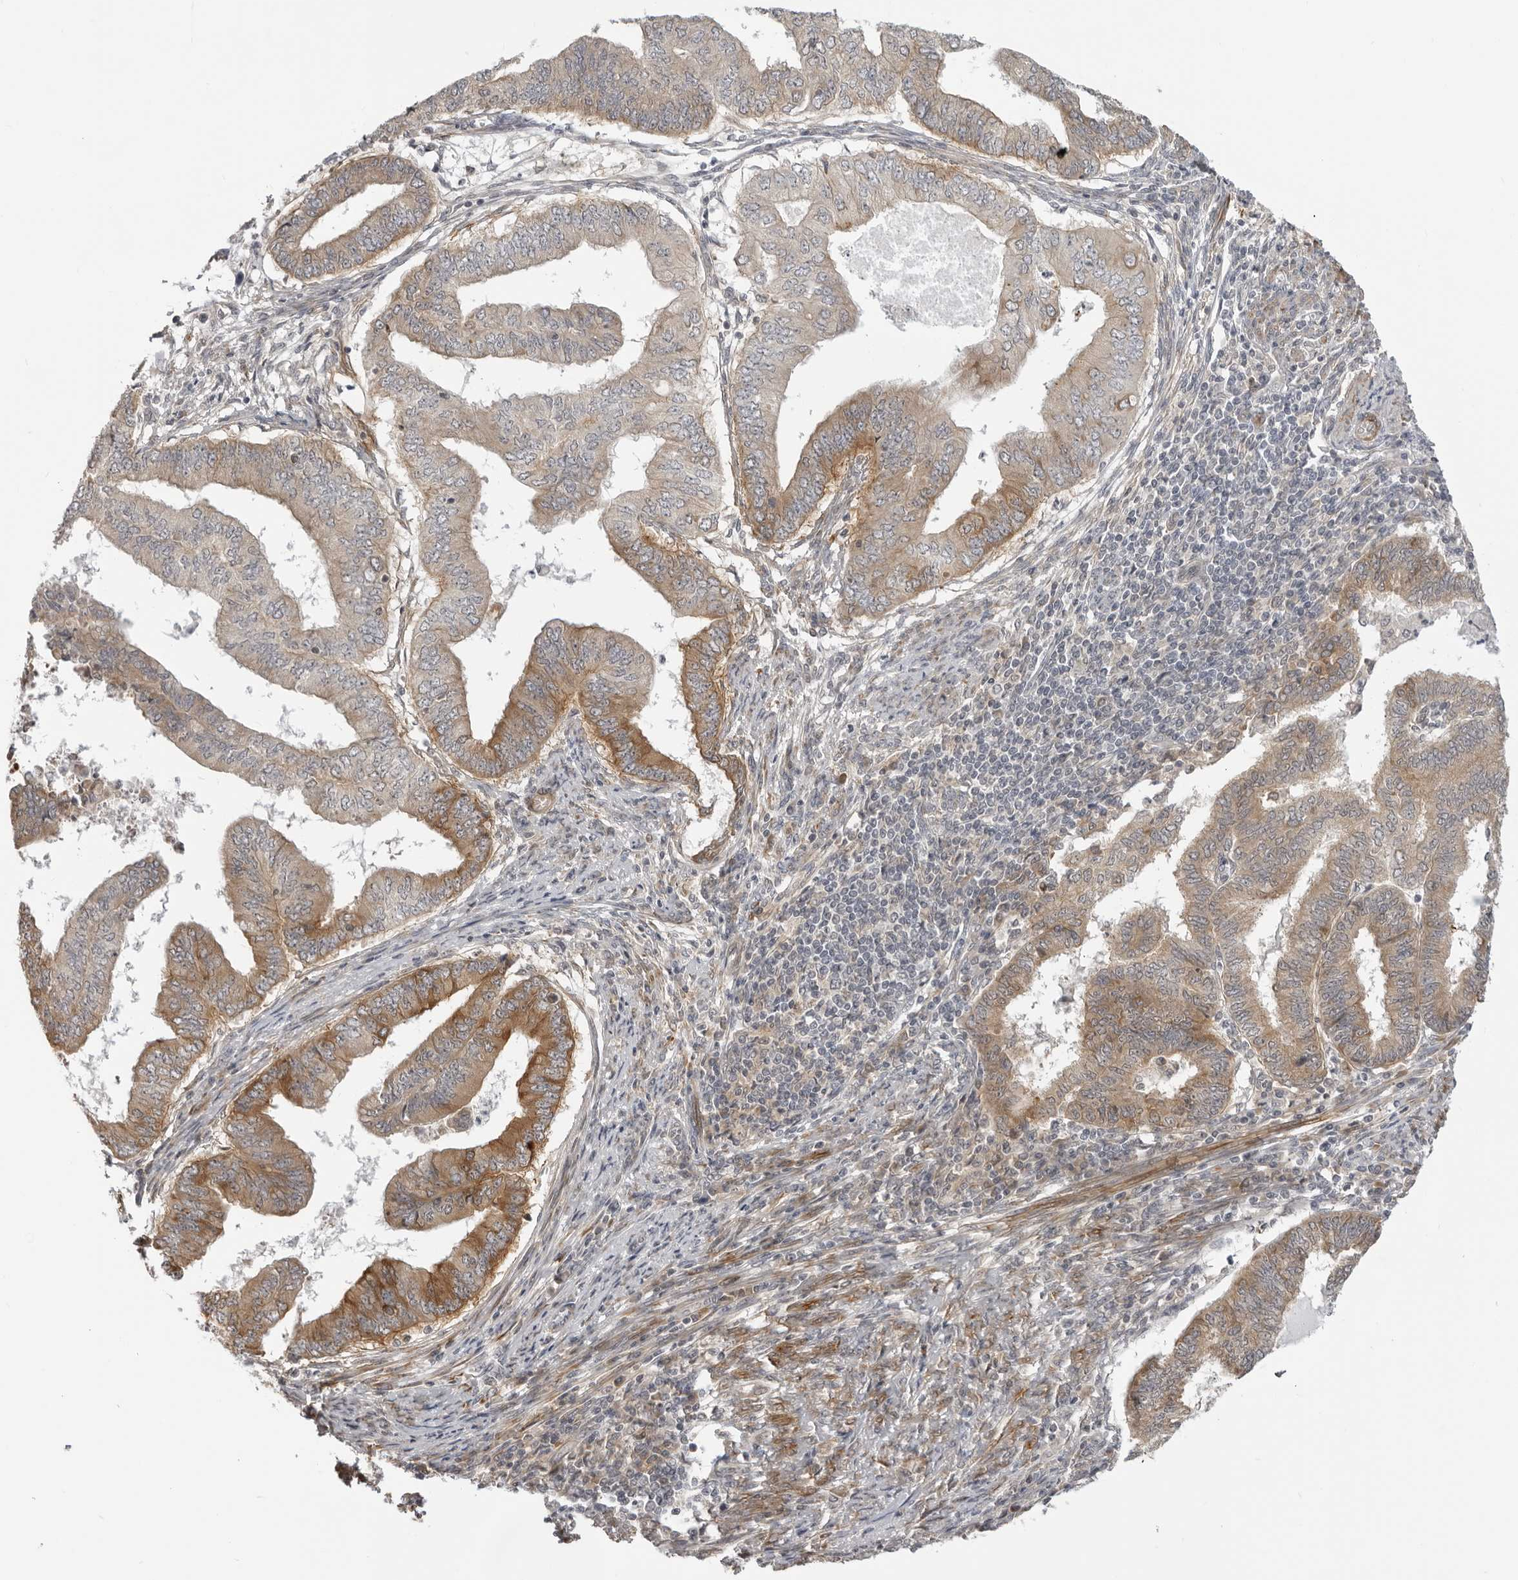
{"staining": {"intensity": "moderate", "quantity": ">75%", "location": "cytoplasmic/membranous"}, "tissue": "endometrial cancer", "cell_type": "Tumor cells", "image_type": "cancer", "snomed": [{"axis": "morphology", "description": "Polyp, NOS"}, {"axis": "morphology", "description": "Adenocarcinoma, NOS"}, {"axis": "morphology", "description": "Adenoma, NOS"}, {"axis": "topography", "description": "Endometrium"}], "caption": "Protein staining of polyp (endometrial) tissue reveals moderate cytoplasmic/membranous expression in about >75% of tumor cells.", "gene": "SRGAP2", "patient": {"sex": "female", "age": 79}}